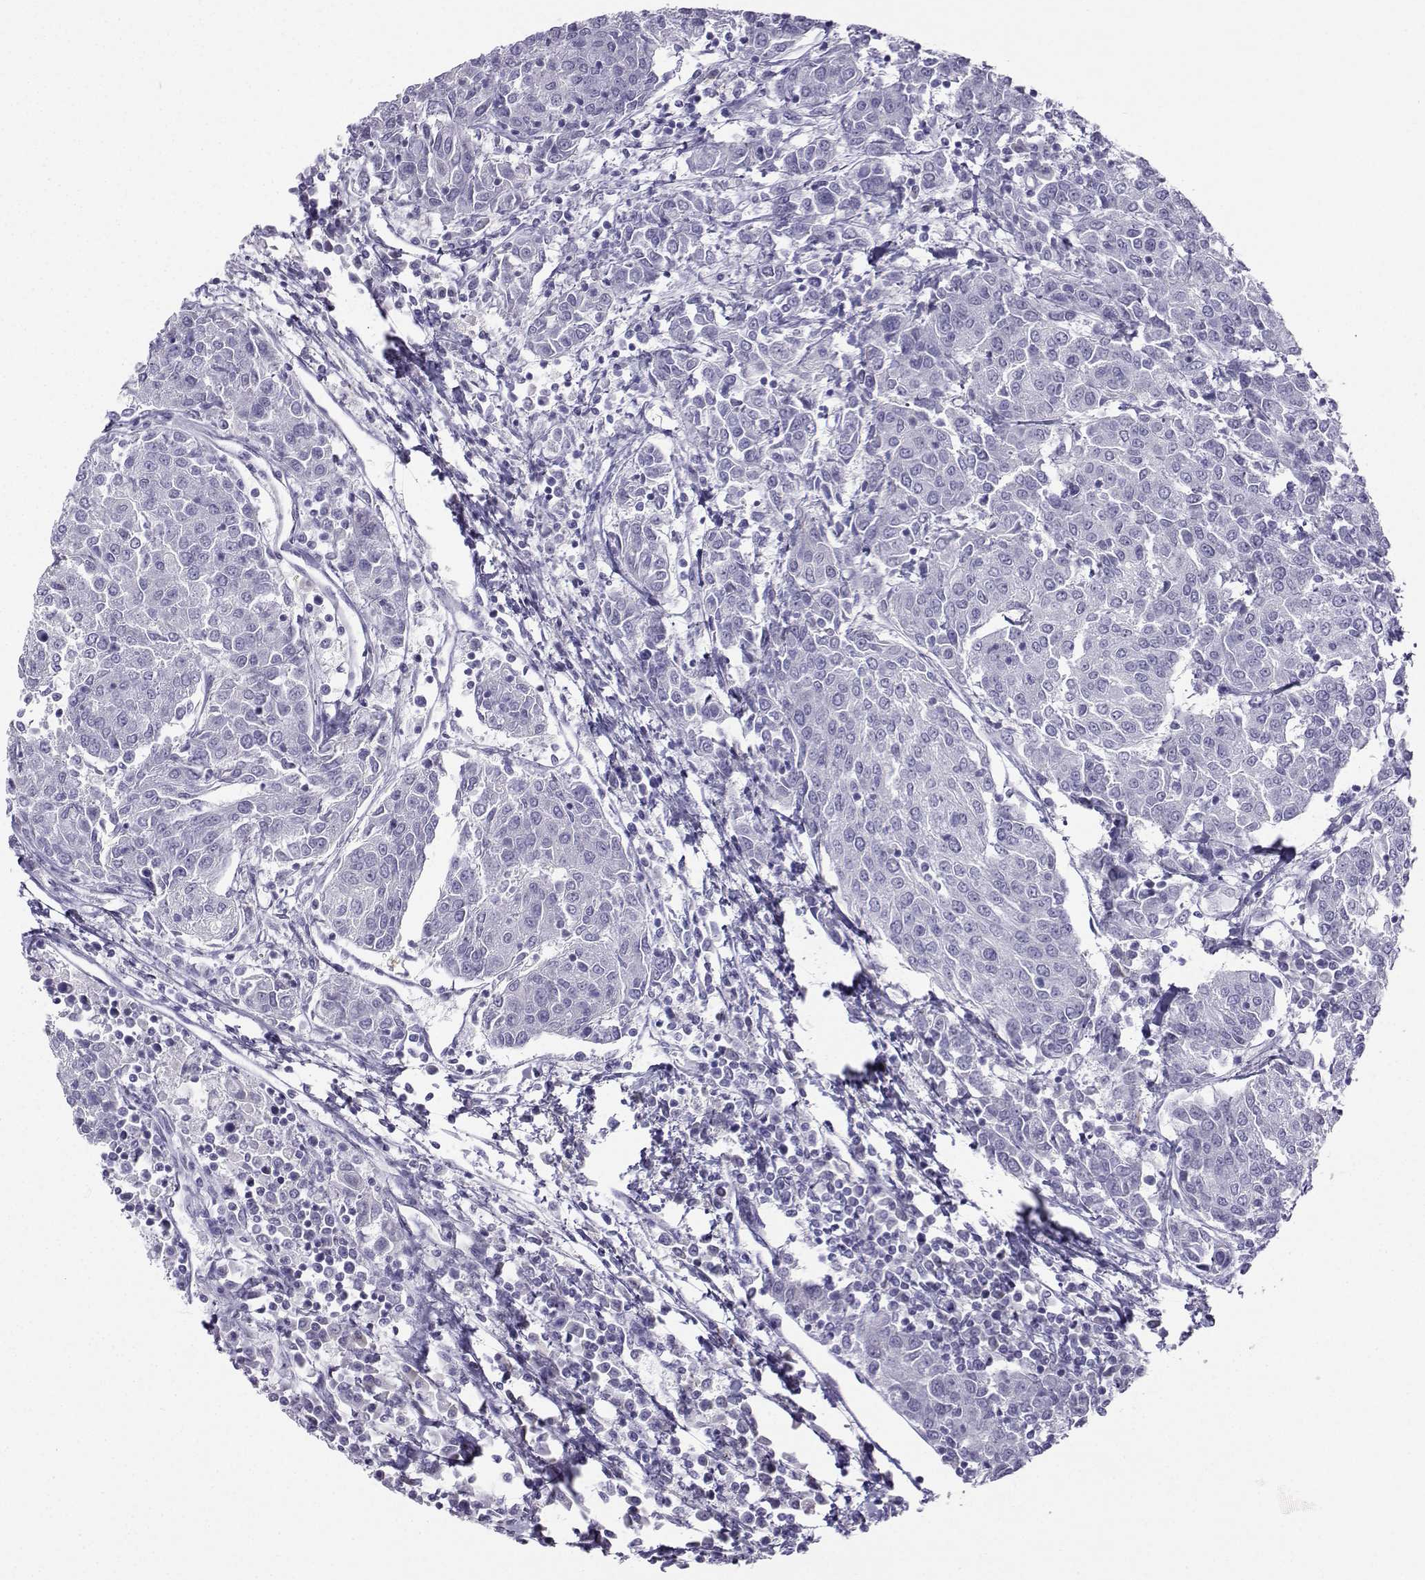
{"staining": {"intensity": "negative", "quantity": "none", "location": "none"}, "tissue": "urothelial cancer", "cell_type": "Tumor cells", "image_type": "cancer", "snomed": [{"axis": "morphology", "description": "Urothelial carcinoma, High grade"}, {"axis": "topography", "description": "Urinary bladder"}], "caption": "A micrograph of human urothelial cancer is negative for staining in tumor cells.", "gene": "KIF17", "patient": {"sex": "female", "age": 85}}